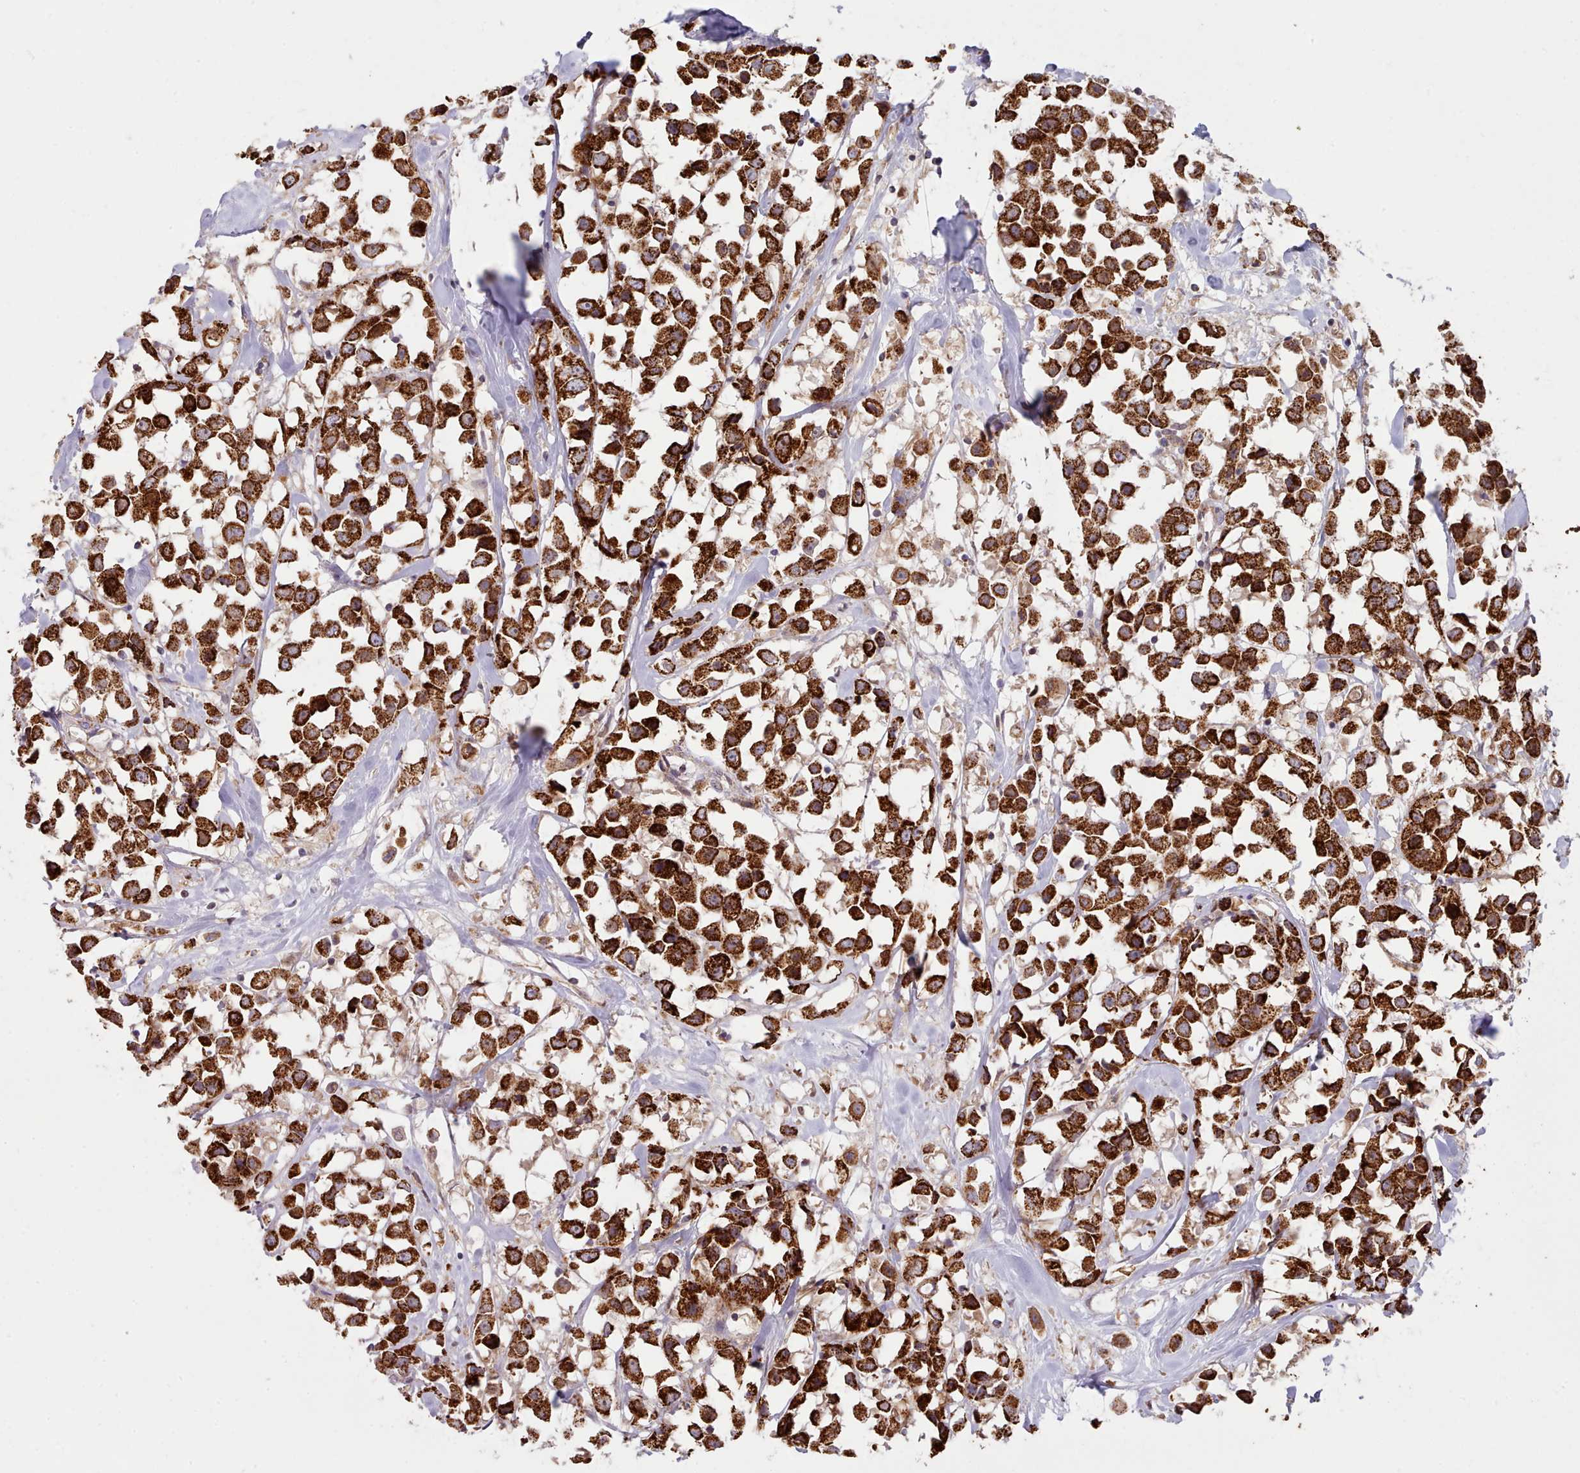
{"staining": {"intensity": "strong", "quantity": ">75%", "location": "cytoplasmic/membranous"}, "tissue": "breast cancer", "cell_type": "Tumor cells", "image_type": "cancer", "snomed": [{"axis": "morphology", "description": "Duct carcinoma"}, {"axis": "topography", "description": "Breast"}], "caption": "Strong cytoplasmic/membranous protein staining is appreciated in approximately >75% of tumor cells in breast infiltrating ductal carcinoma. (DAB IHC, brown staining for protein, blue staining for nuclei).", "gene": "HSDL2", "patient": {"sex": "female", "age": 61}}